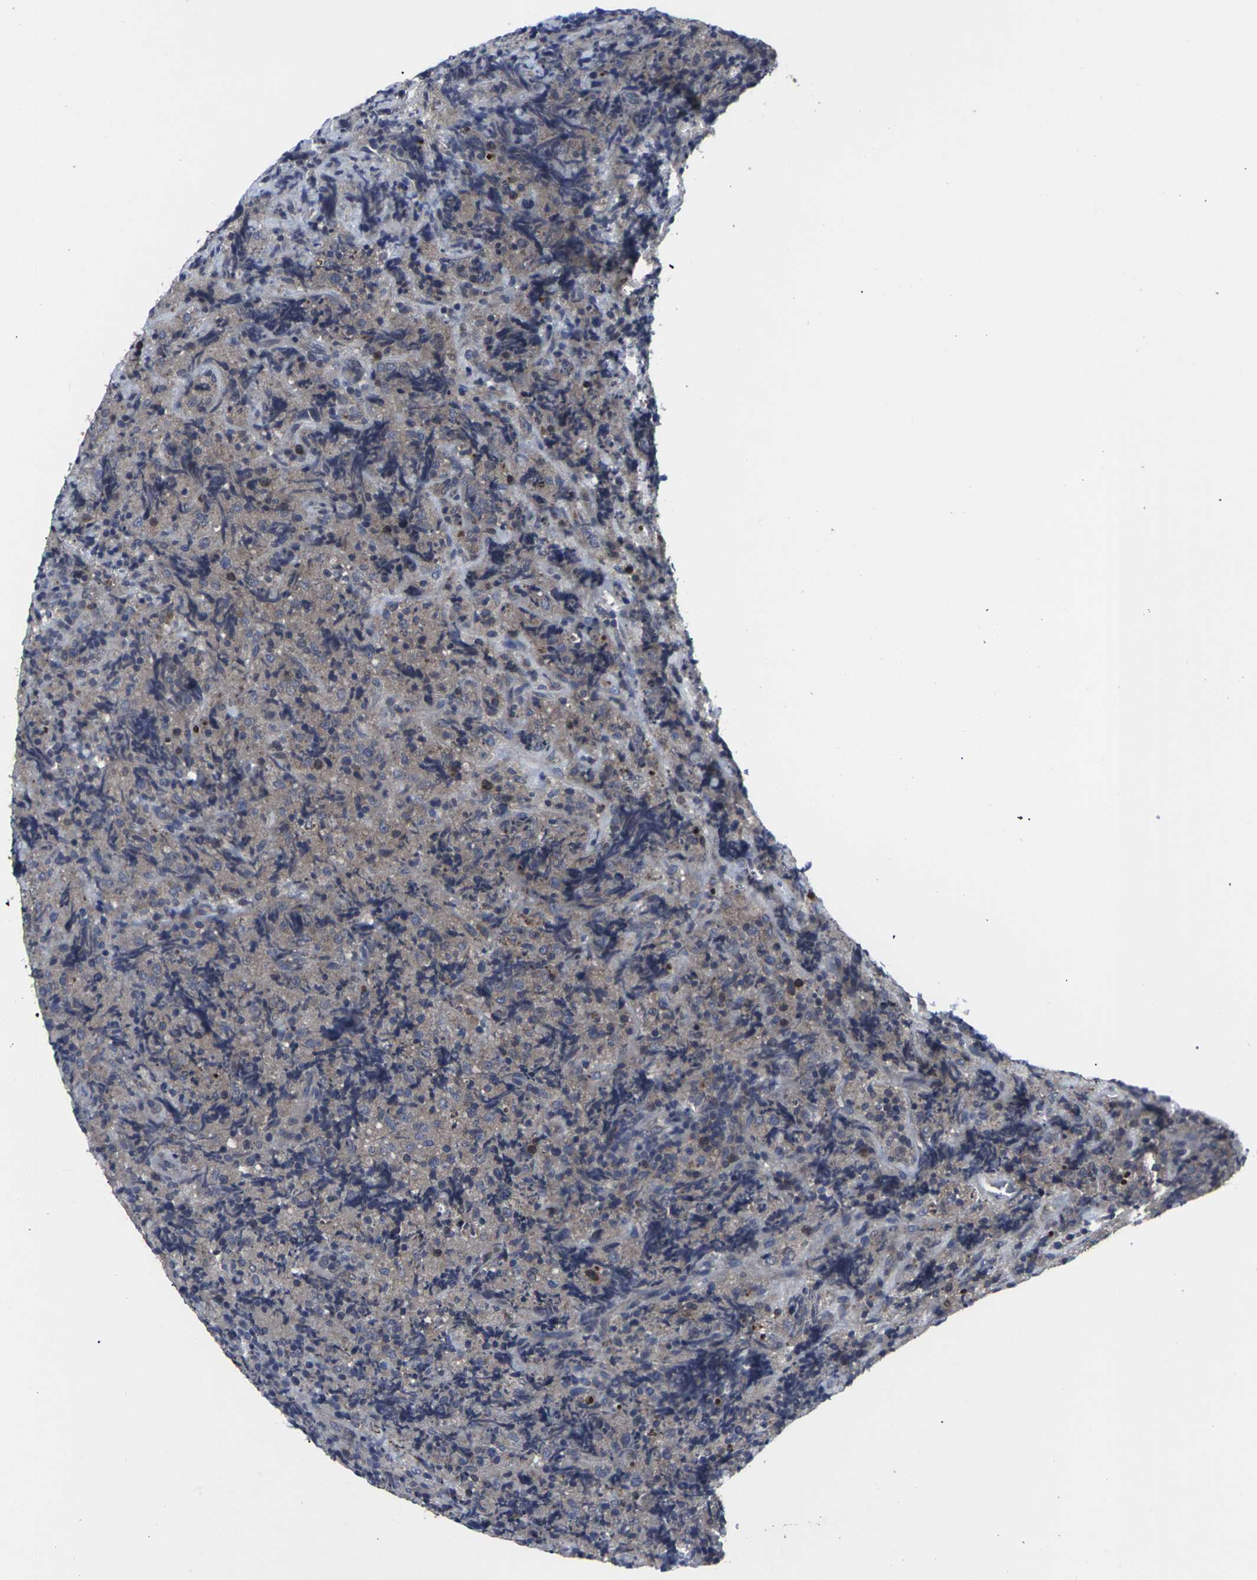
{"staining": {"intensity": "moderate", "quantity": "<25%", "location": "cytoplasmic/membranous"}, "tissue": "lymphoma", "cell_type": "Tumor cells", "image_type": "cancer", "snomed": [{"axis": "morphology", "description": "Malignant lymphoma, non-Hodgkin's type, High grade"}, {"axis": "topography", "description": "Tonsil"}], "caption": "Lymphoma was stained to show a protein in brown. There is low levels of moderate cytoplasmic/membranous staining in about <25% of tumor cells.", "gene": "HPRT1", "patient": {"sex": "female", "age": 36}}